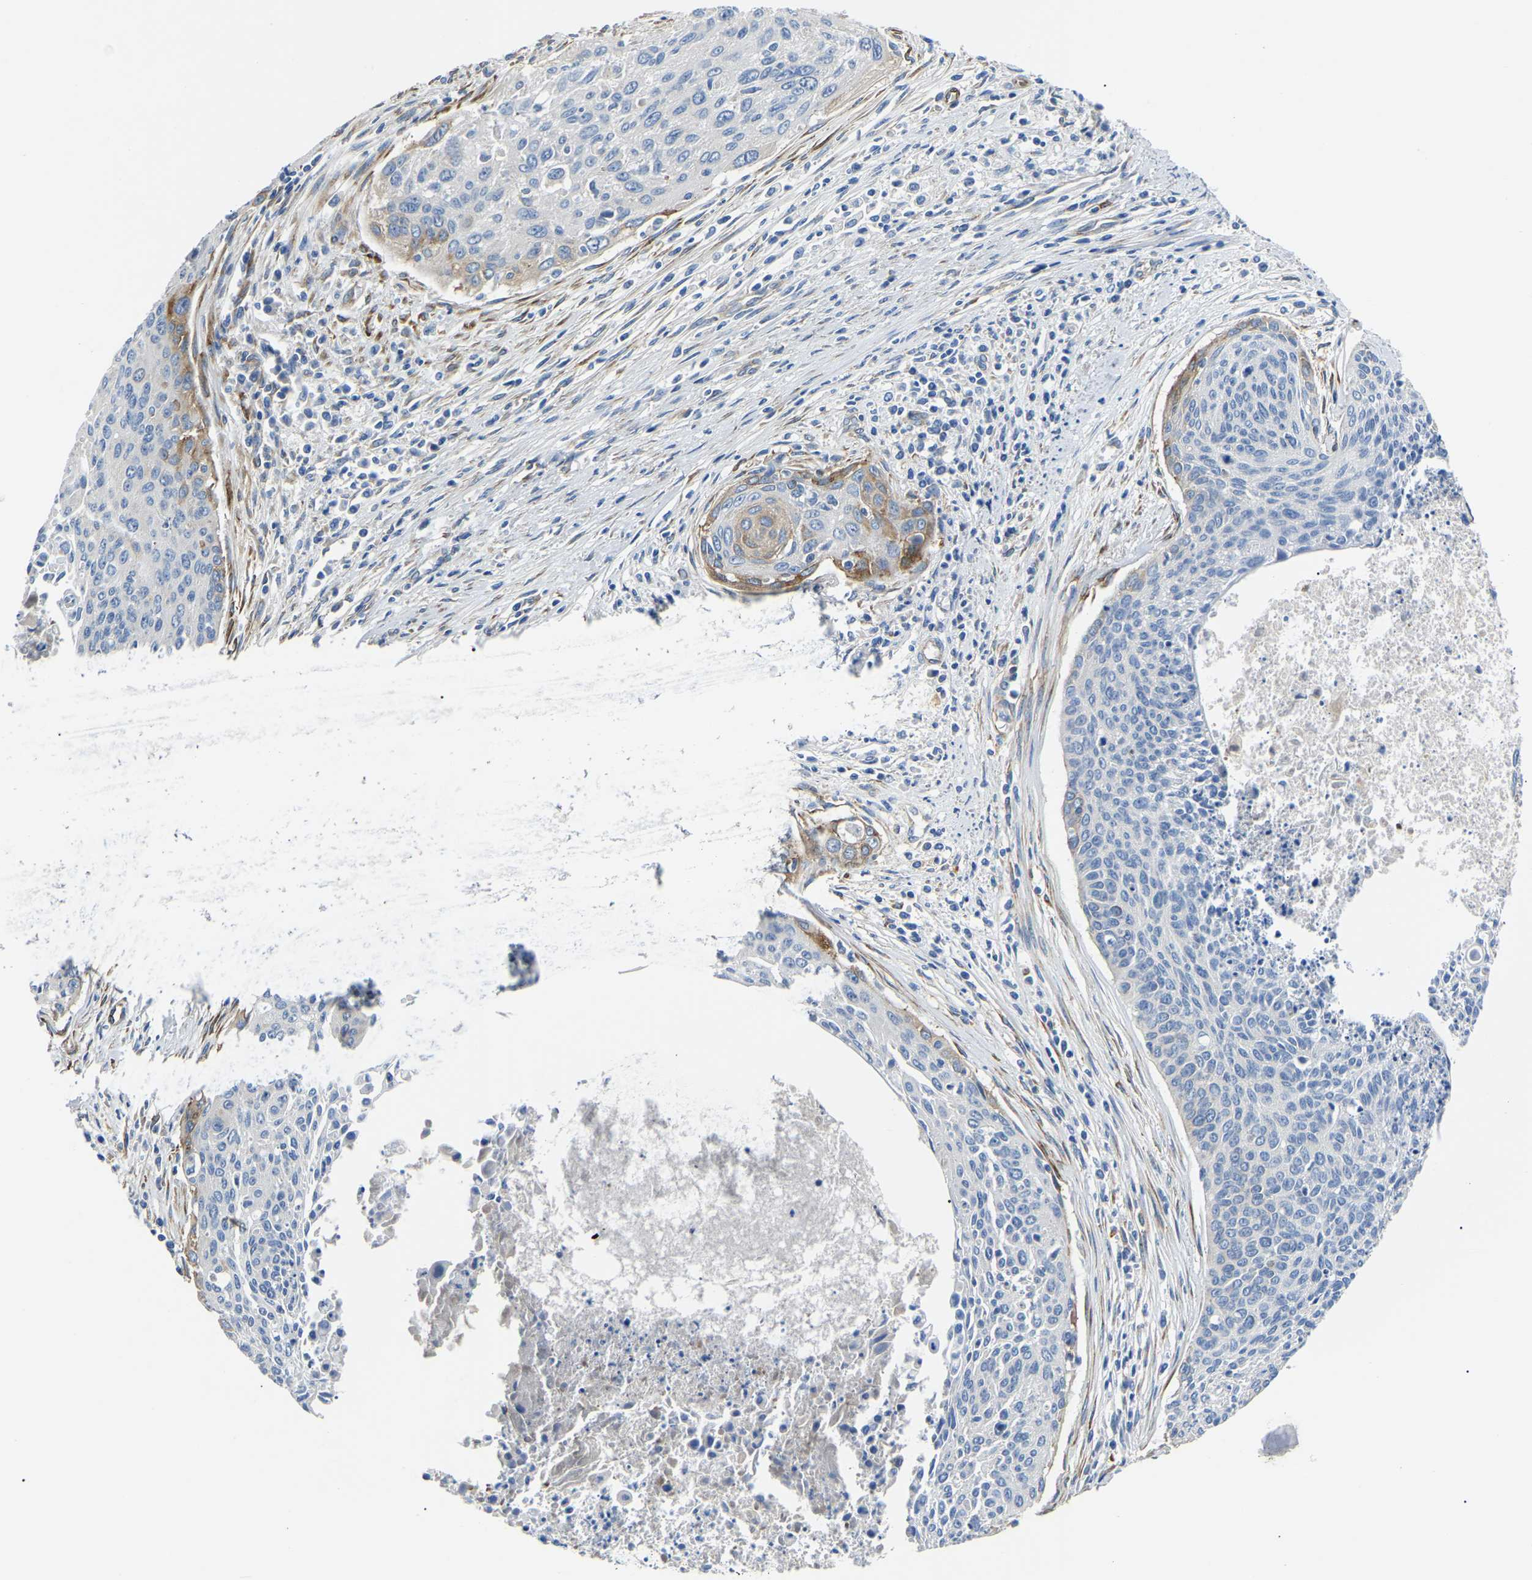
{"staining": {"intensity": "negative", "quantity": "none", "location": "none"}, "tissue": "cervical cancer", "cell_type": "Tumor cells", "image_type": "cancer", "snomed": [{"axis": "morphology", "description": "Squamous cell carcinoma, NOS"}, {"axis": "topography", "description": "Cervix"}], "caption": "DAB immunohistochemical staining of human cervical cancer reveals no significant staining in tumor cells.", "gene": "DUSP8", "patient": {"sex": "female", "age": 55}}